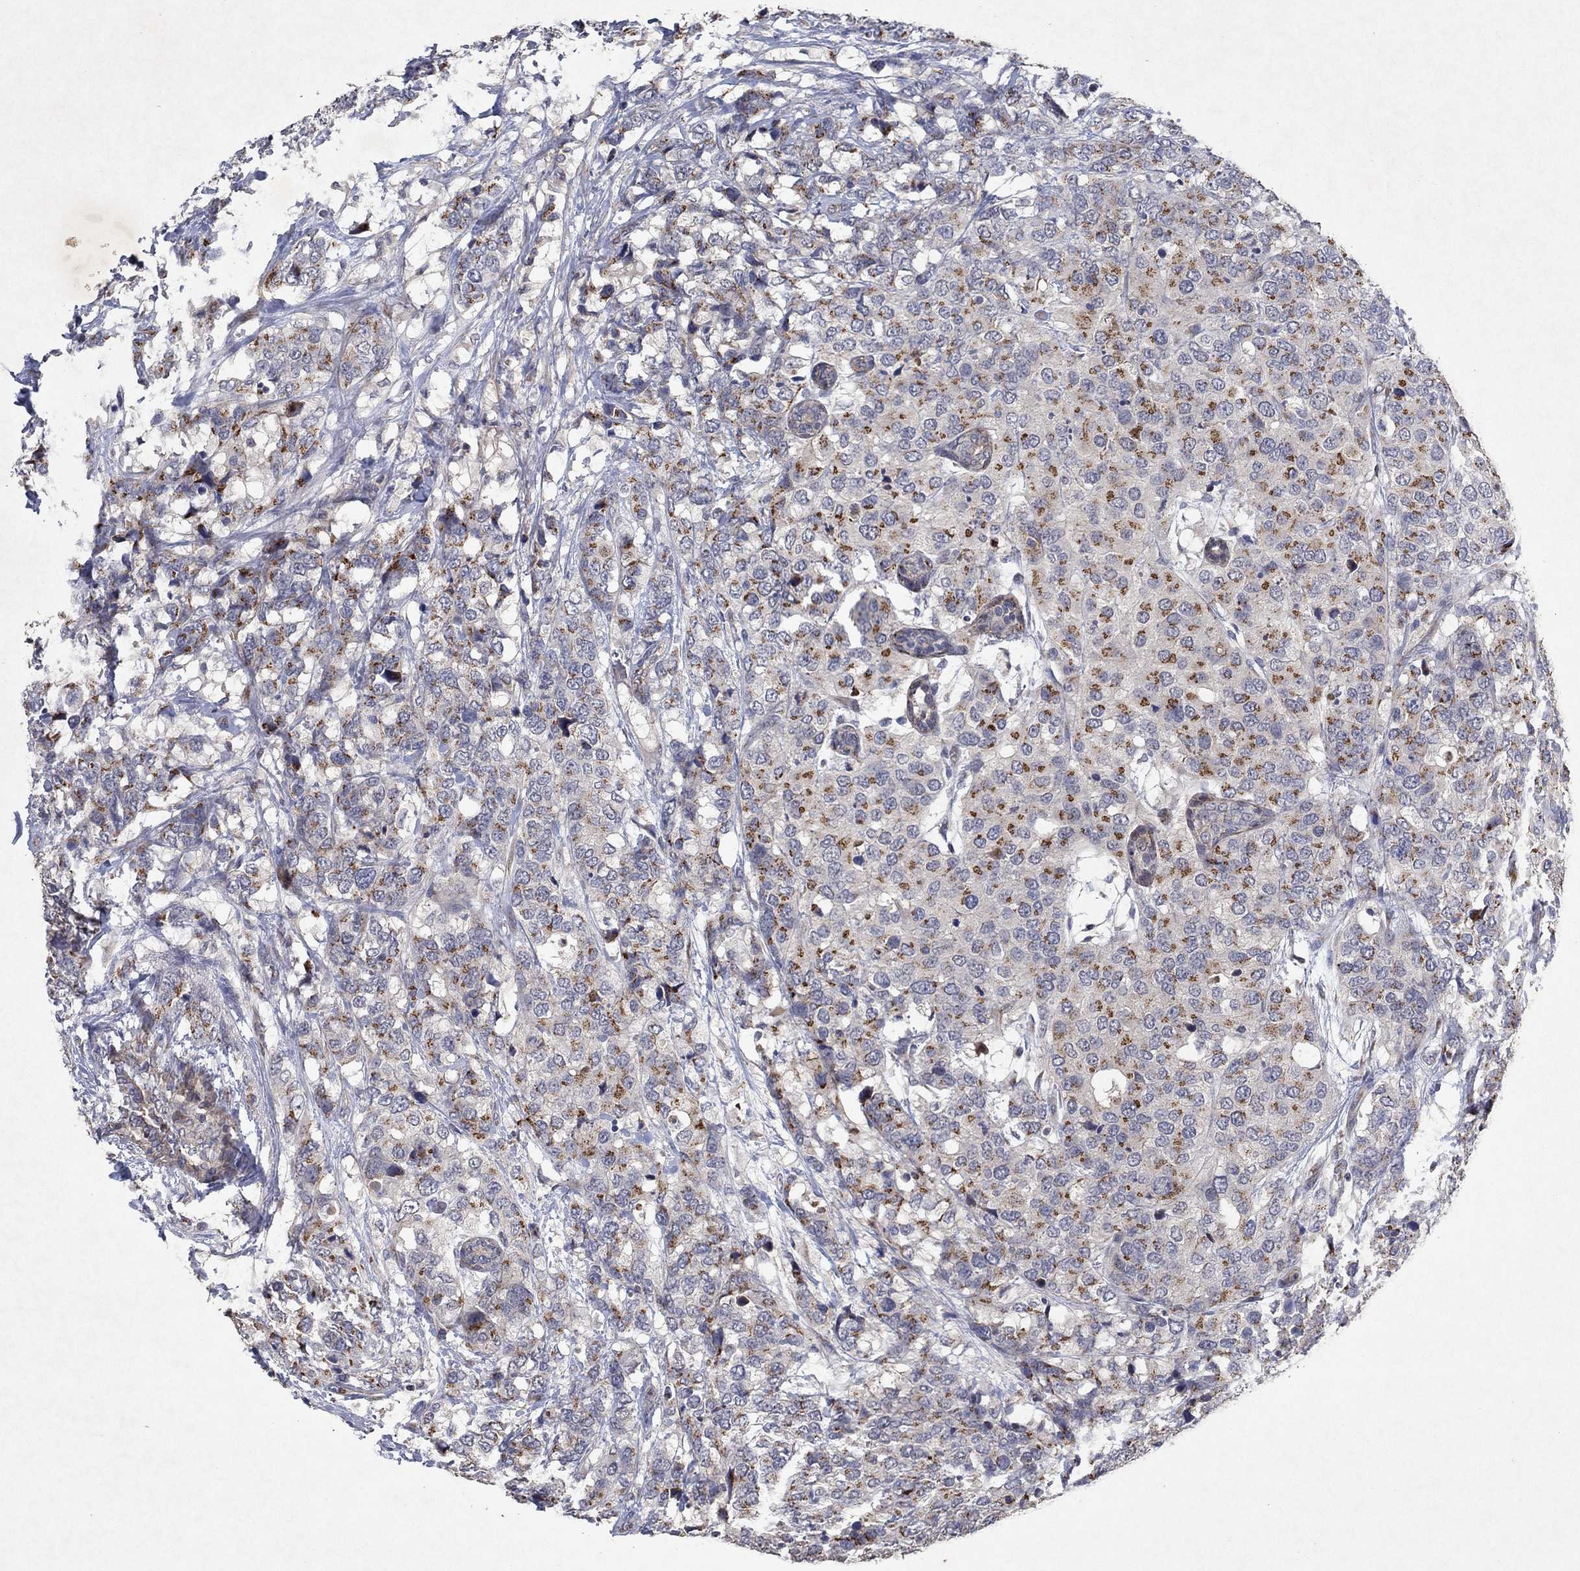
{"staining": {"intensity": "strong", "quantity": ">75%", "location": "cytoplasmic/membranous"}, "tissue": "breast cancer", "cell_type": "Tumor cells", "image_type": "cancer", "snomed": [{"axis": "morphology", "description": "Lobular carcinoma"}, {"axis": "topography", "description": "Breast"}], "caption": "Protein staining of breast cancer (lobular carcinoma) tissue shows strong cytoplasmic/membranous expression in about >75% of tumor cells.", "gene": "FRG1", "patient": {"sex": "female", "age": 59}}